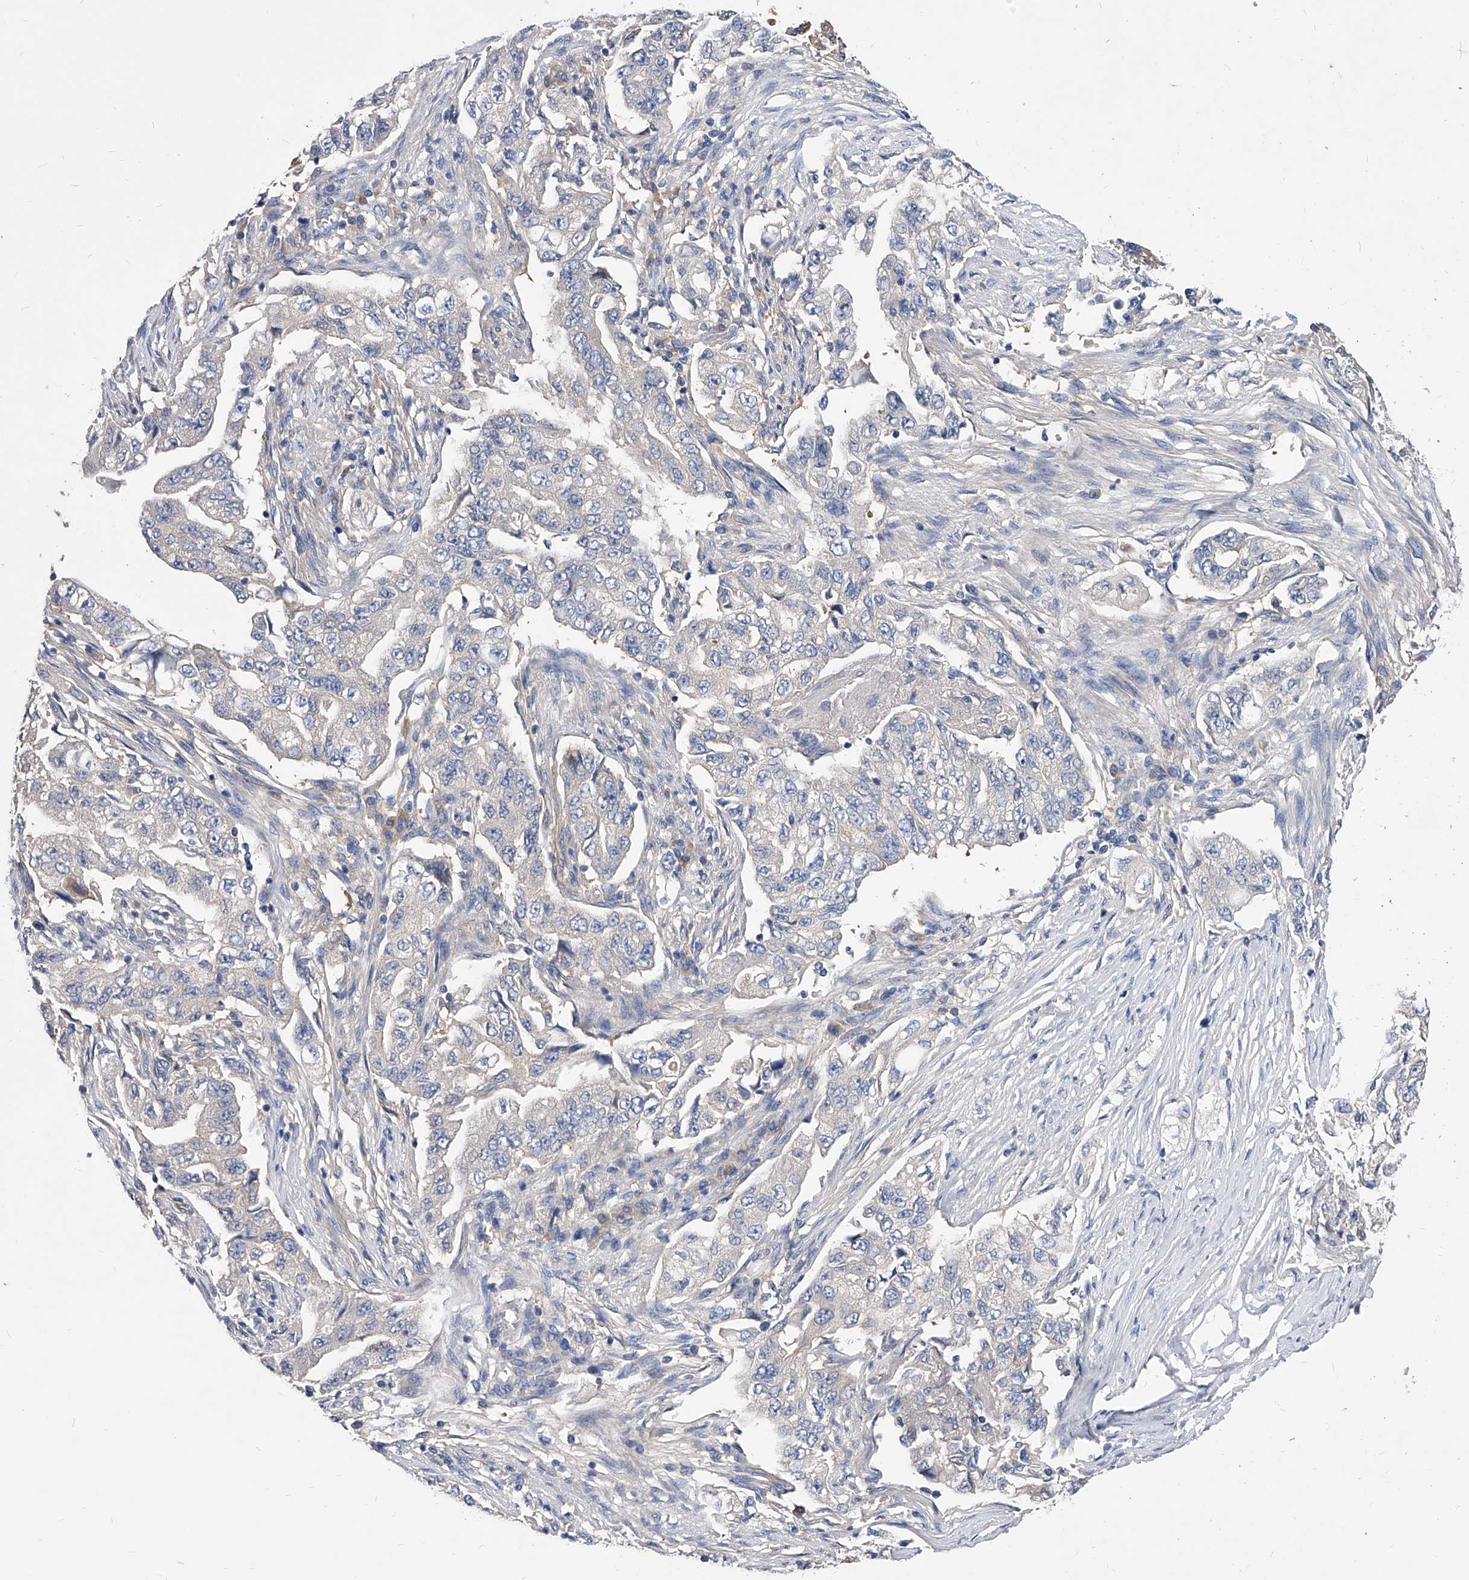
{"staining": {"intensity": "negative", "quantity": "none", "location": "none"}, "tissue": "lung cancer", "cell_type": "Tumor cells", "image_type": "cancer", "snomed": [{"axis": "morphology", "description": "Adenocarcinoma, NOS"}, {"axis": "topography", "description": "Lung"}], "caption": "Tumor cells are negative for brown protein staining in lung cancer (adenocarcinoma).", "gene": "APEH", "patient": {"sex": "female", "age": 51}}